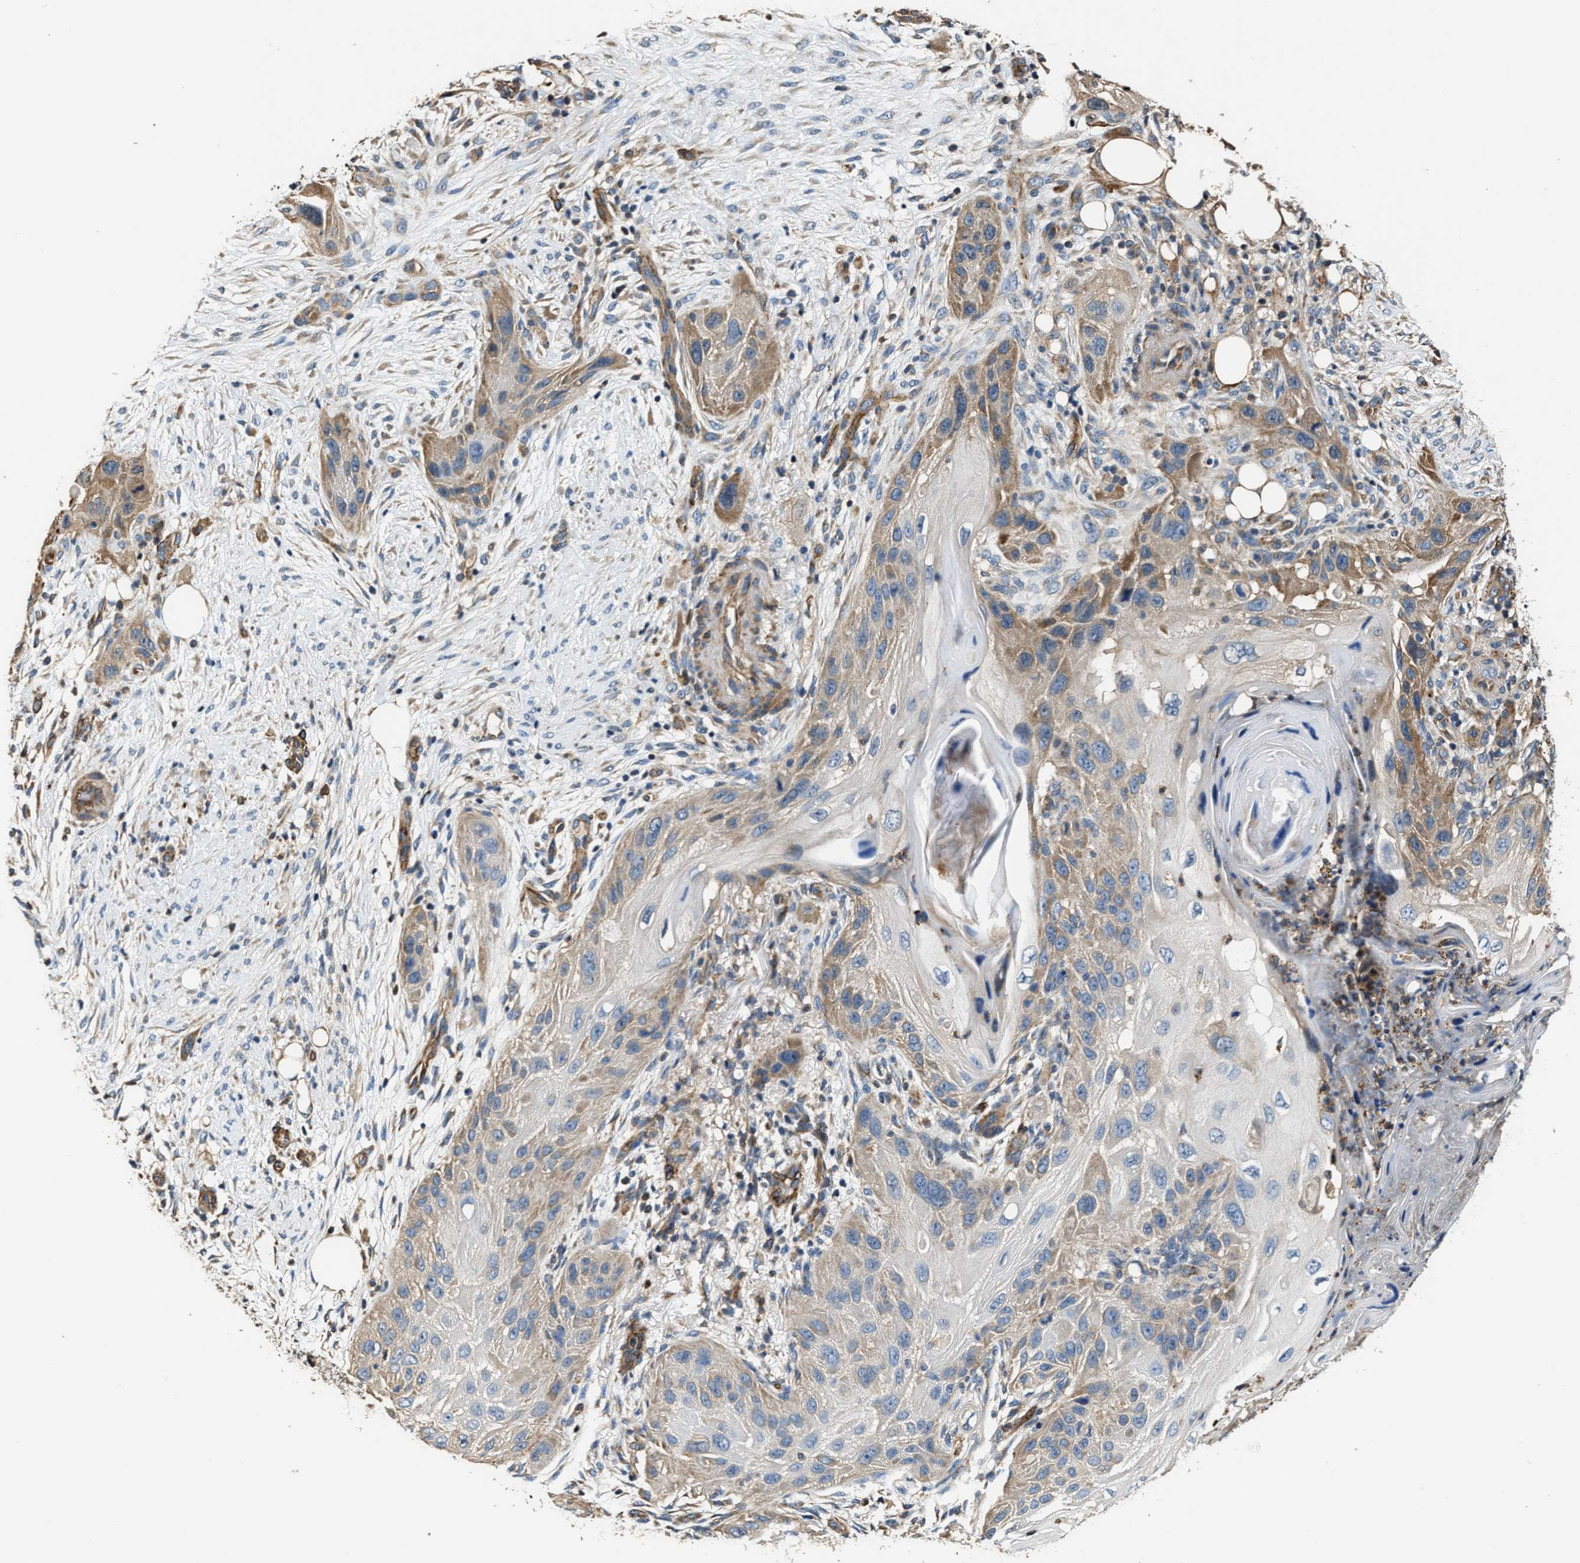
{"staining": {"intensity": "moderate", "quantity": "25%-75%", "location": "cytoplasmic/membranous"}, "tissue": "skin cancer", "cell_type": "Tumor cells", "image_type": "cancer", "snomed": [{"axis": "morphology", "description": "Squamous cell carcinoma, NOS"}, {"axis": "topography", "description": "Skin"}], "caption": "Immunohistochemistry image of human skin cancer (squamous cell carcinoma) stained for a protein (brown), which demonstrates medium levels of moderate cytoplasmic/membranous expression in approximately 25%-75% of tumor cells.", "gene": "GFRA3", "patient": {"sex": "female", "age": 77}}